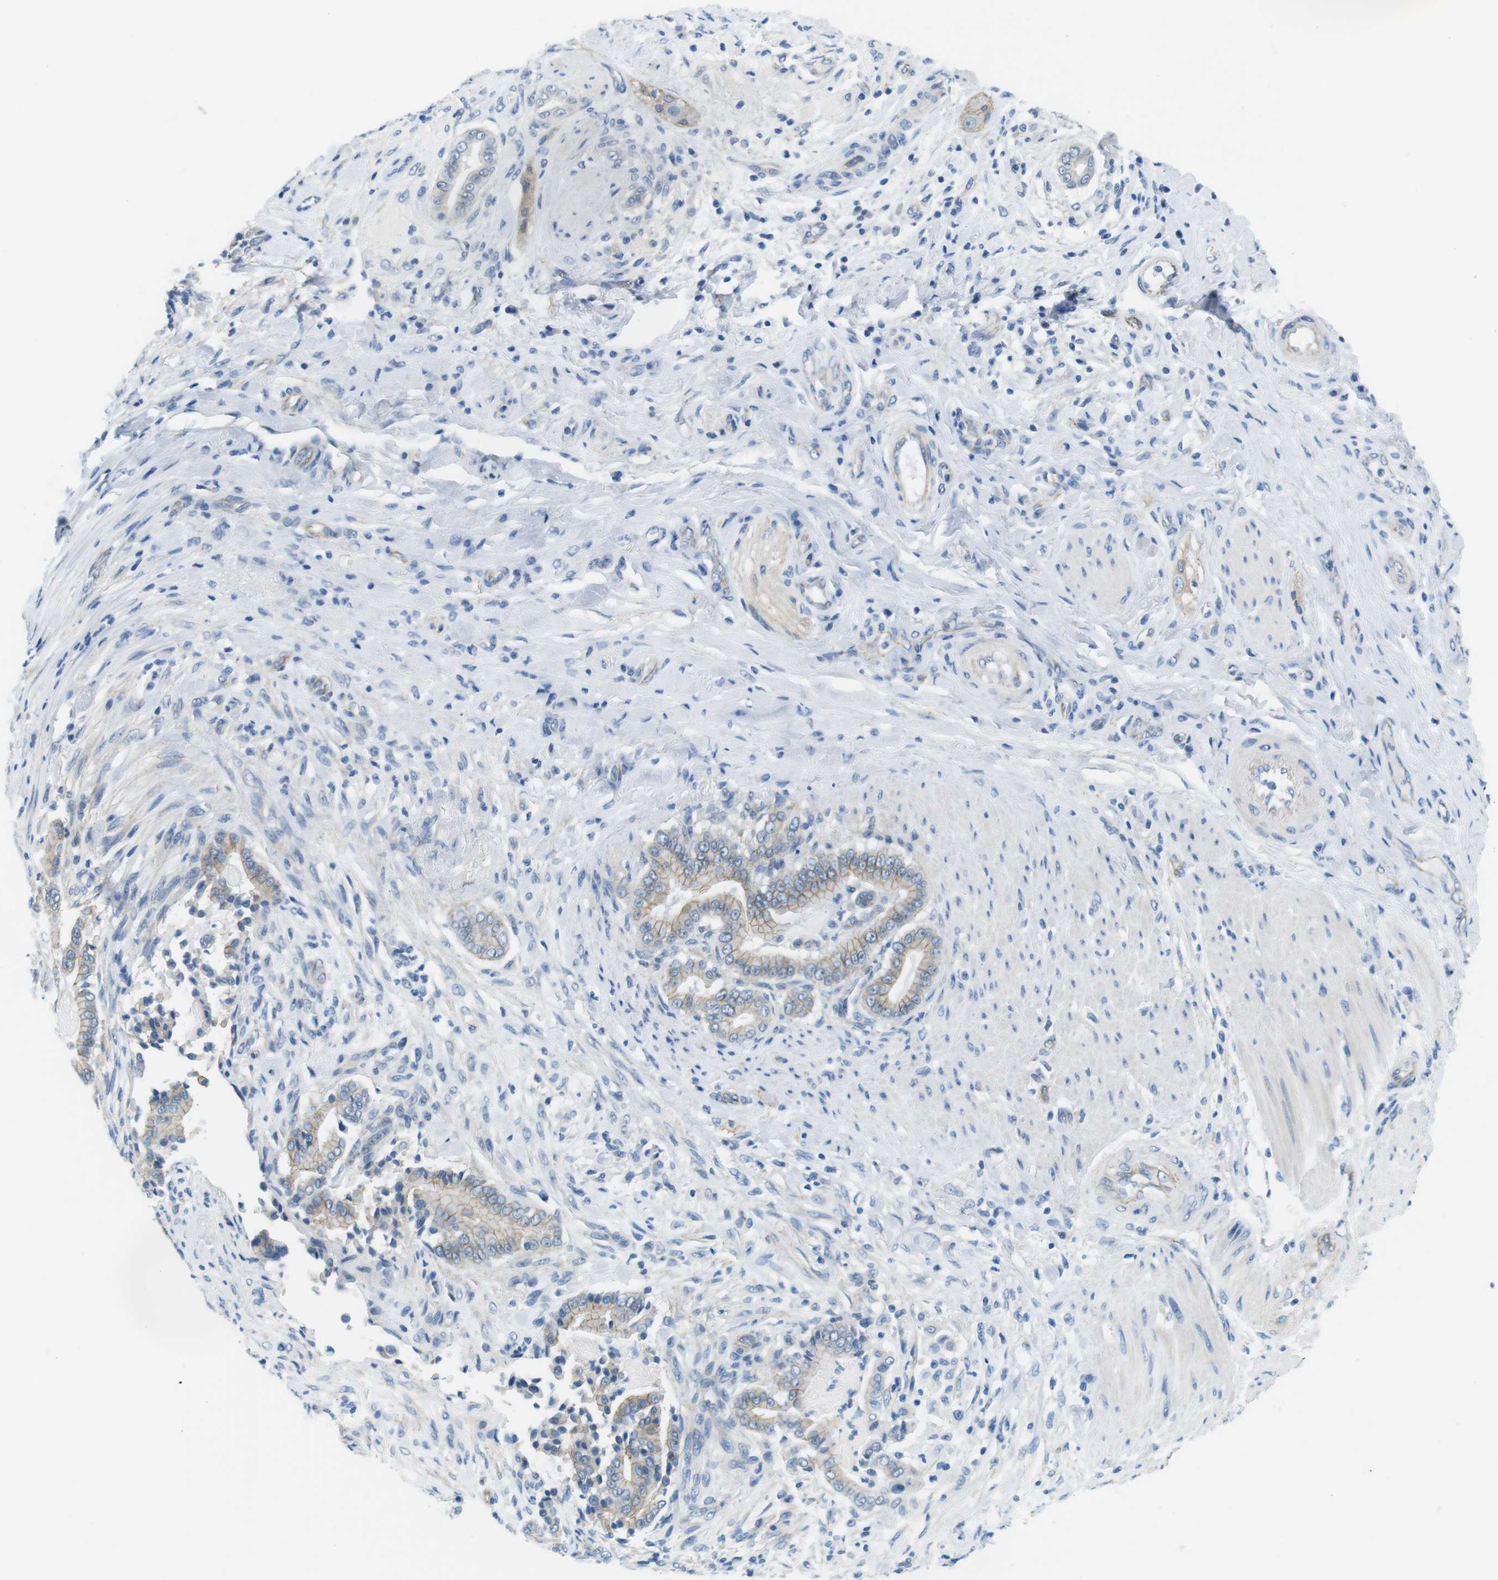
{"staining": {"intensity": "weak", "quantity": ">75%", "location": "cytoplasmic/membranous"}, "tissue": "pancreatic cancer", "cell_type": "Tumor cells", "image_type": "cancer", "snomed": [{"axis": "morphology", "description": "Normal tissue, NOS"}, {"axis": "morphology", "description": "Adenocarcinoma, NOS"}, {"axis": "topography", "description": "Pancreas"}], "caption": "The micrograph exhibits staining of pancreatic cancer (adenocarcinoma), revealing weak cytoplasmic/membranous protein positivity (brown color) within tumor cells. Using DAB (brown) and hematoxylin (blue) stains, captured at high magnification using brightfield microscopy.", "gene": "SLC6A6", "patient": {"sex": "male", "age": 63}}